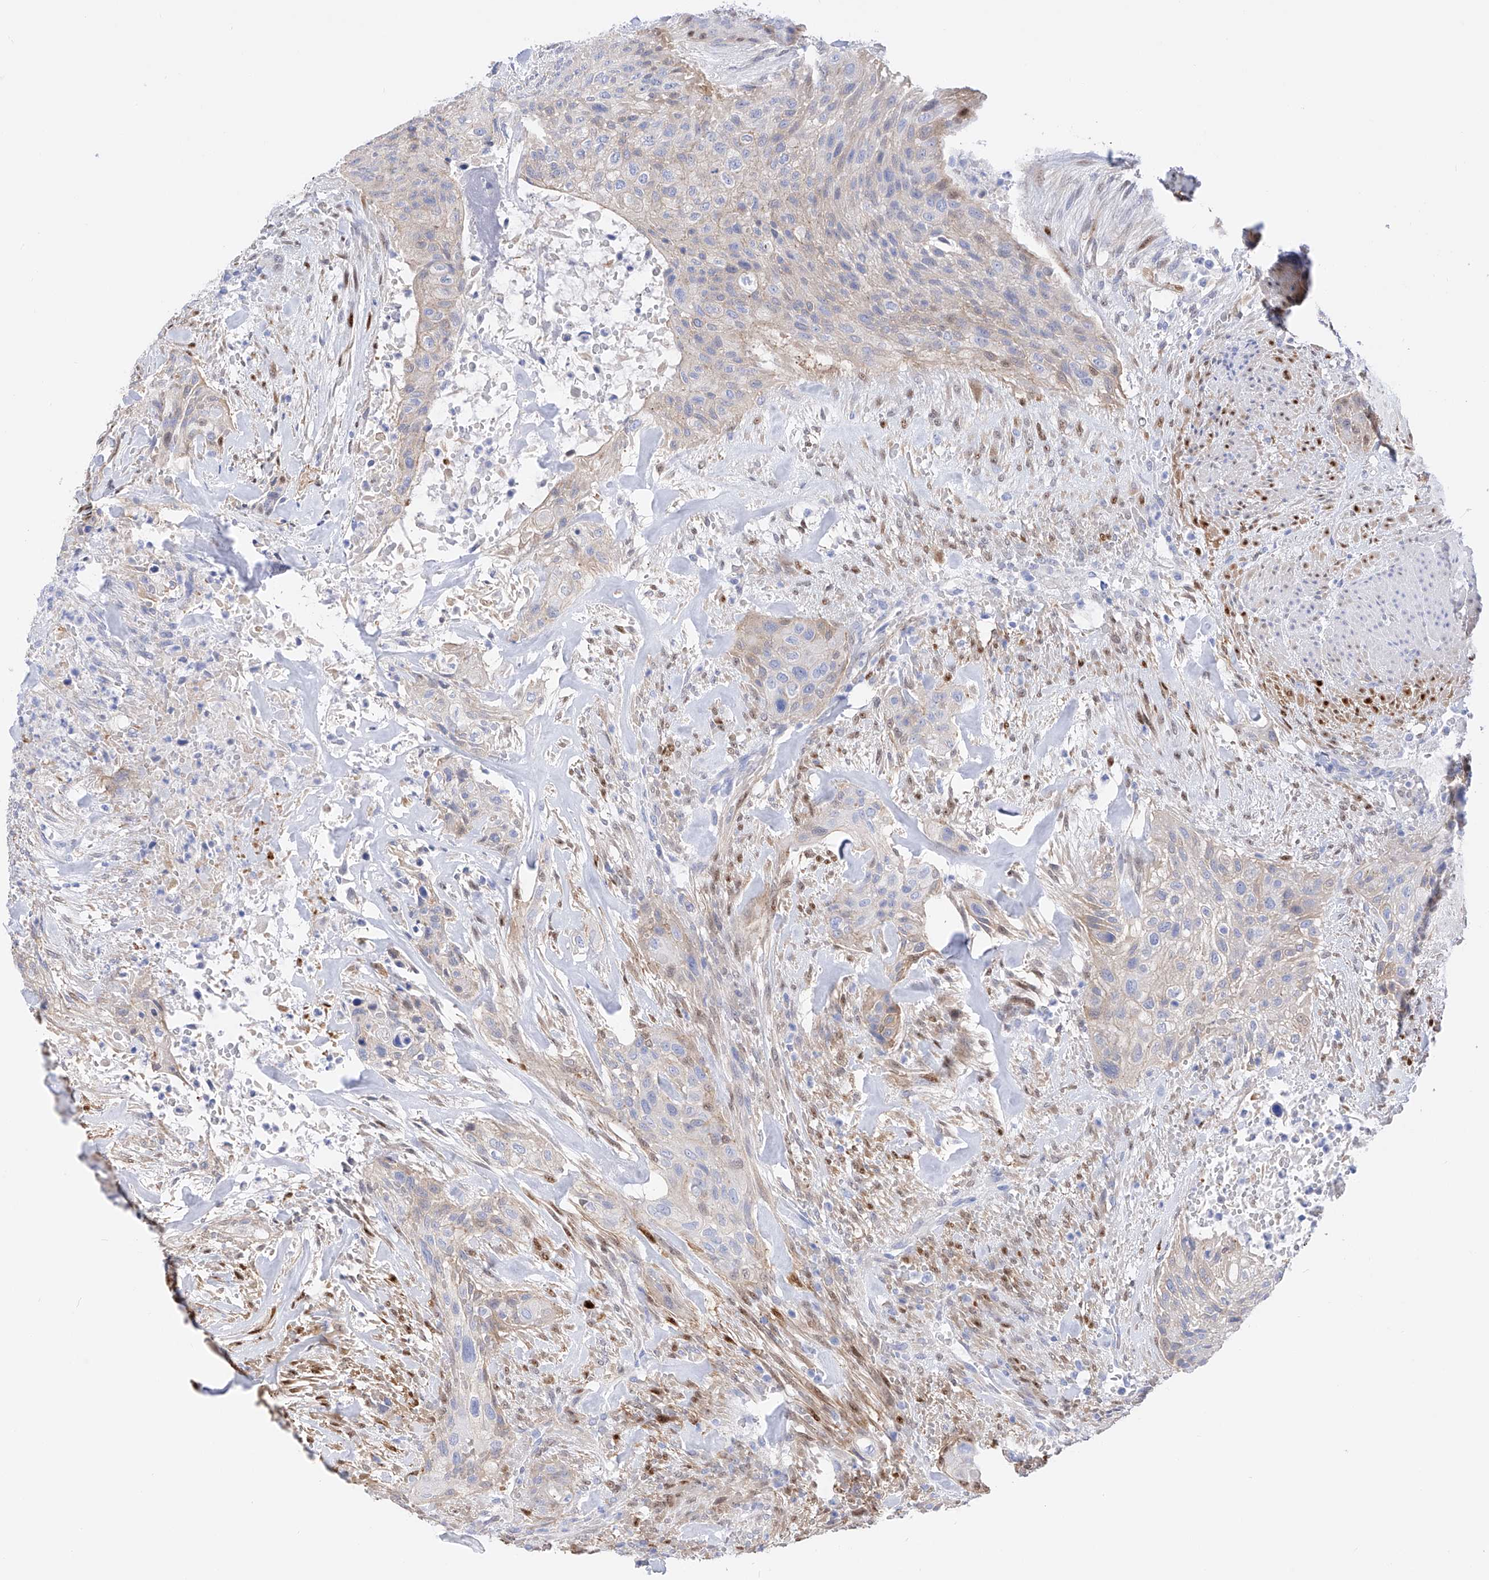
{"staining": {"intensity": "weak", "quantity": "25%-75%", "location": "cytoplasmic/membranous"}, "tissue": "urothelial cancer", "cell_type": "Tumor cells", "image_type": "cancer", "snomed": [{"axis": "morphology", "description": "Urothelial carcinoma, High grade"}, {"axis": "topography", "description": "Urinary bladder"}], "caption": "Immunohistochemical staining of human urothelial cancer demonstrates weak cytoplasmic/membranous protein staining in about 25%-75% of tumor cells. (brown staining indicates protein expression, while blue staining denotes nuclei).", "gene": "TRPC7", "patient": {"sex": "male", "age": 35}}